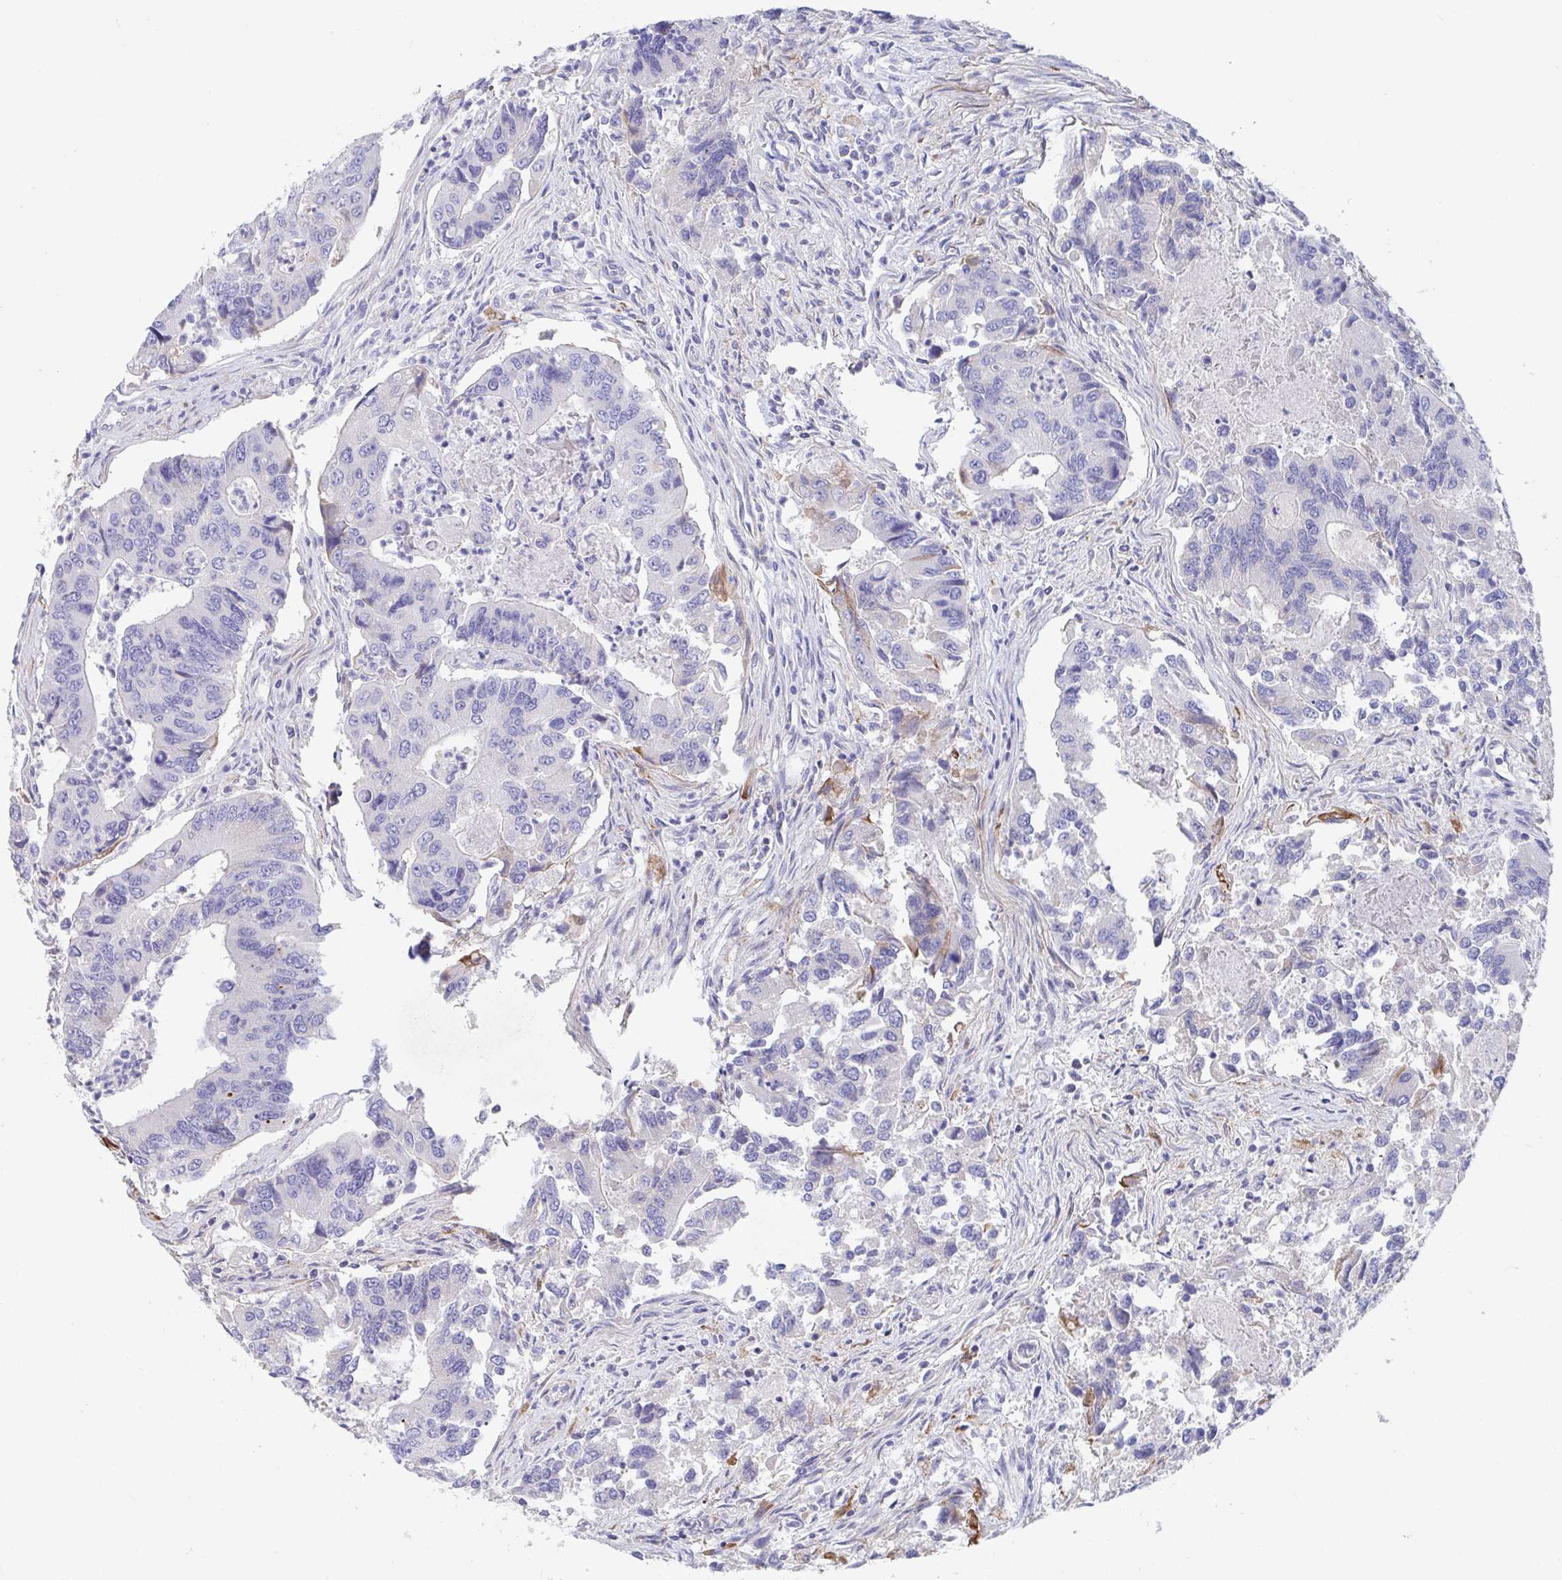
{"staining": {"intensity": "moderate", "quantity": "<25%", "location": "cytoplasmic/membranous"}, "tissue": "colorectal cancer", "cell_type": "Tumor cells", "image_type": "cancer", "snomed": [{"axis": "morphology", "description": "Adenocarcinoma, NOS"}, {"axis": "topography", "description": "Colon"}], "caption": "Adenocarcinoma (colorectal) tissue displays moderate cytoplasmic/membranous staining in approximately <25% of tumor cells Nuclei are stained in blue.", "gene": "ZNF561", "patient": {"sex": "female", "age": 67}}